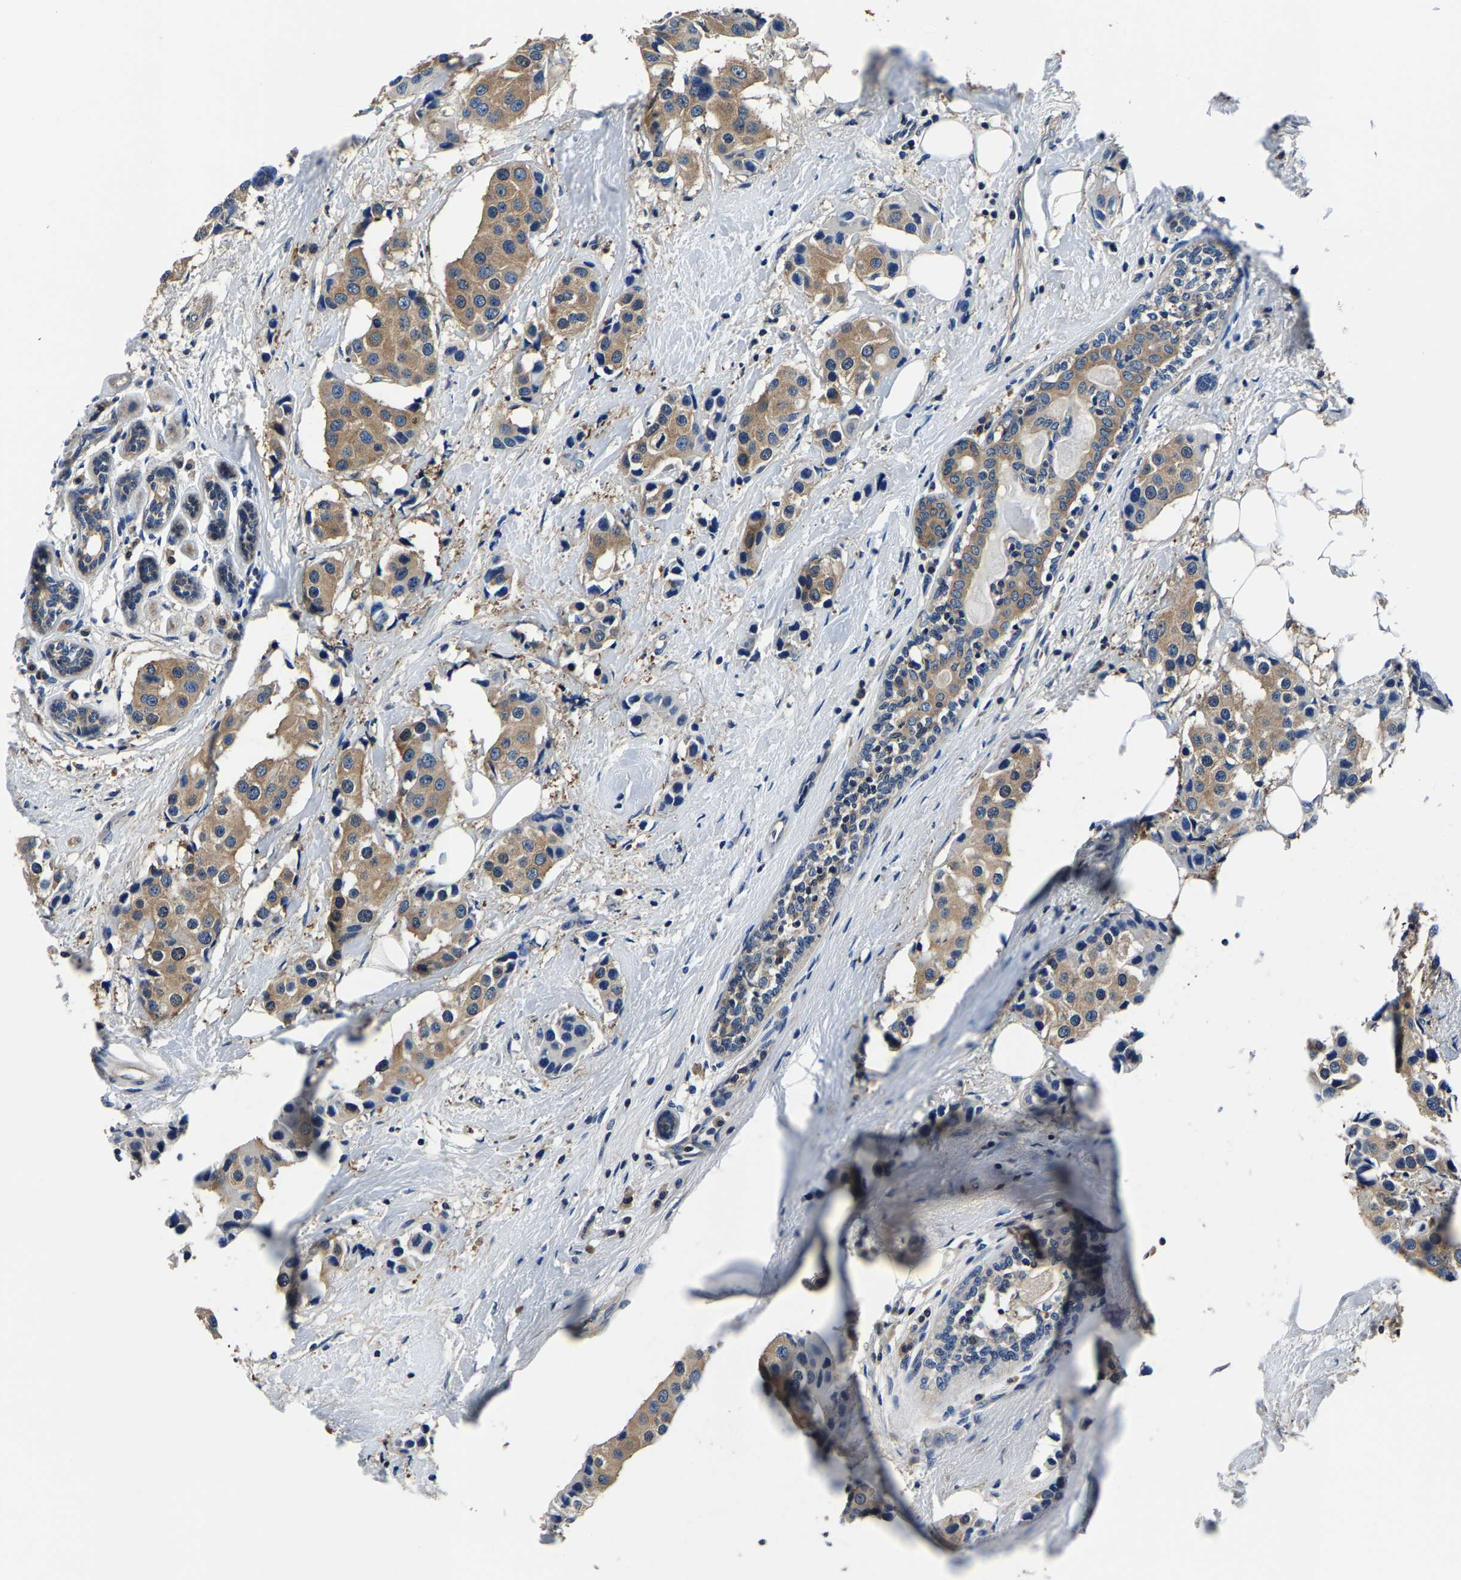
{"staining": {"intensity": "moderate", "quantity": ">75%", "location": "cytoplasmic/membranous"}, "tissue": "breast cancer", "cell_type": "Tumor cells", "image_type": "cancer", "snomed": [{"axis": "morphology", "description": "Normal tissue, NOS"}, {"axis": "morphology", "description": "Duct carcinoma"}, {"axis": "topography", "description": "Breast"}], "caption": "Breast cancer stained with DAB immunohistochemistry (IHC) reveals medium levels of moderate cytoplasmic/membranous positivity in approximately >75% of tumor cells.", "gene": "ALDOB", "patient": {"sex": "female", "age": 39}}